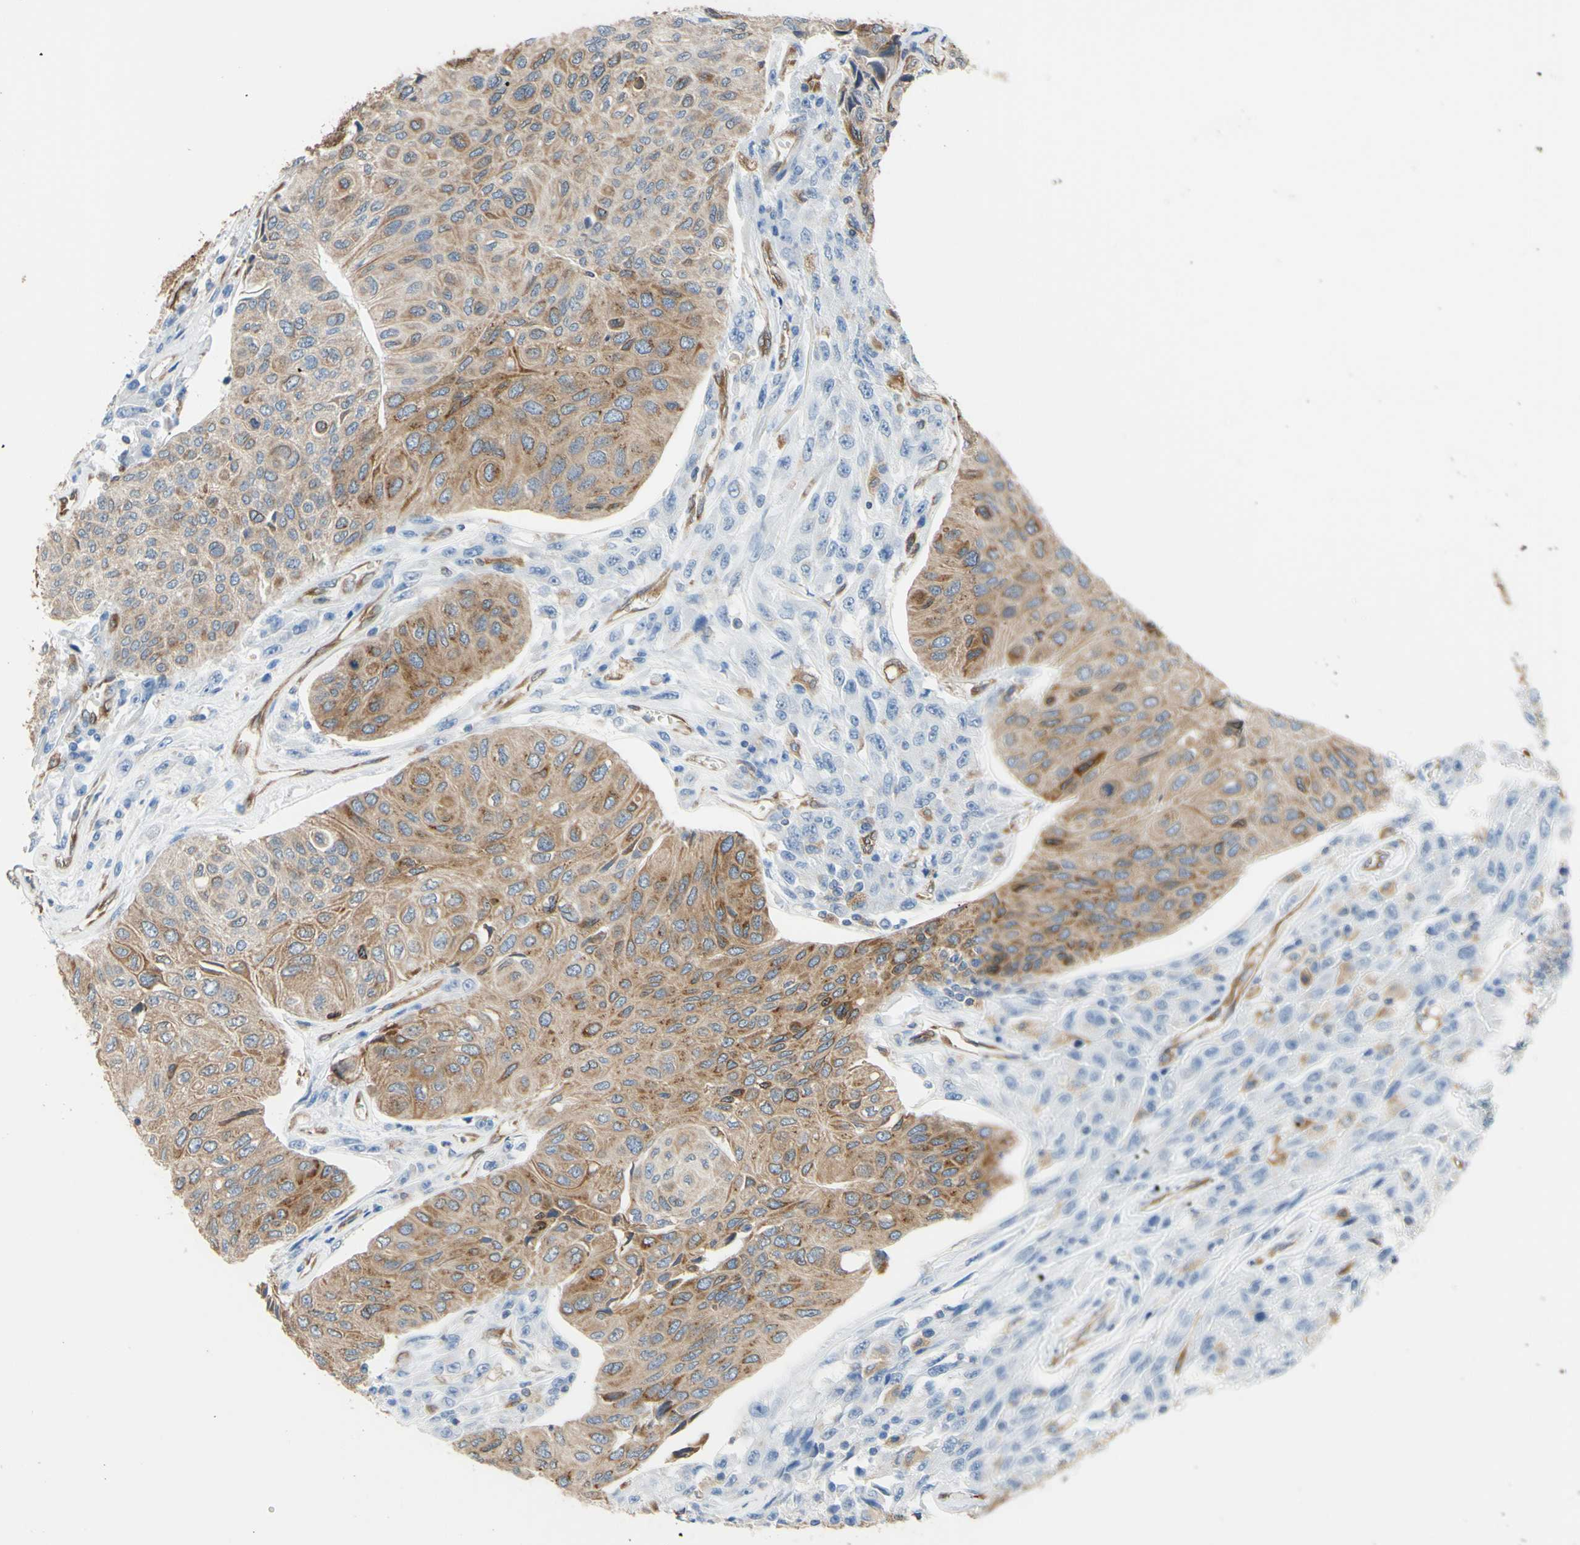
{"staining": {"intensity": "moderate", "quantity": ">75%", "location": "cytoplasmic/membranous"}, "tissue": "urothelial cancer", "cell_type": "Tumor cells", "image_type": "cancer", "snomed": [{"axis": "morphology", "description": "Urothelial carcinoma, High grade"}, {"axis": "topography", "description": "Urinary bladder"}], "caption": "This is a histology image of IHC staining of urothelial cancer, which shows moderate expression in the cytoplasmic/membranous of tumor cells.", "gene": "MGST2", "patient": {"sex": "male", "age": 66}}